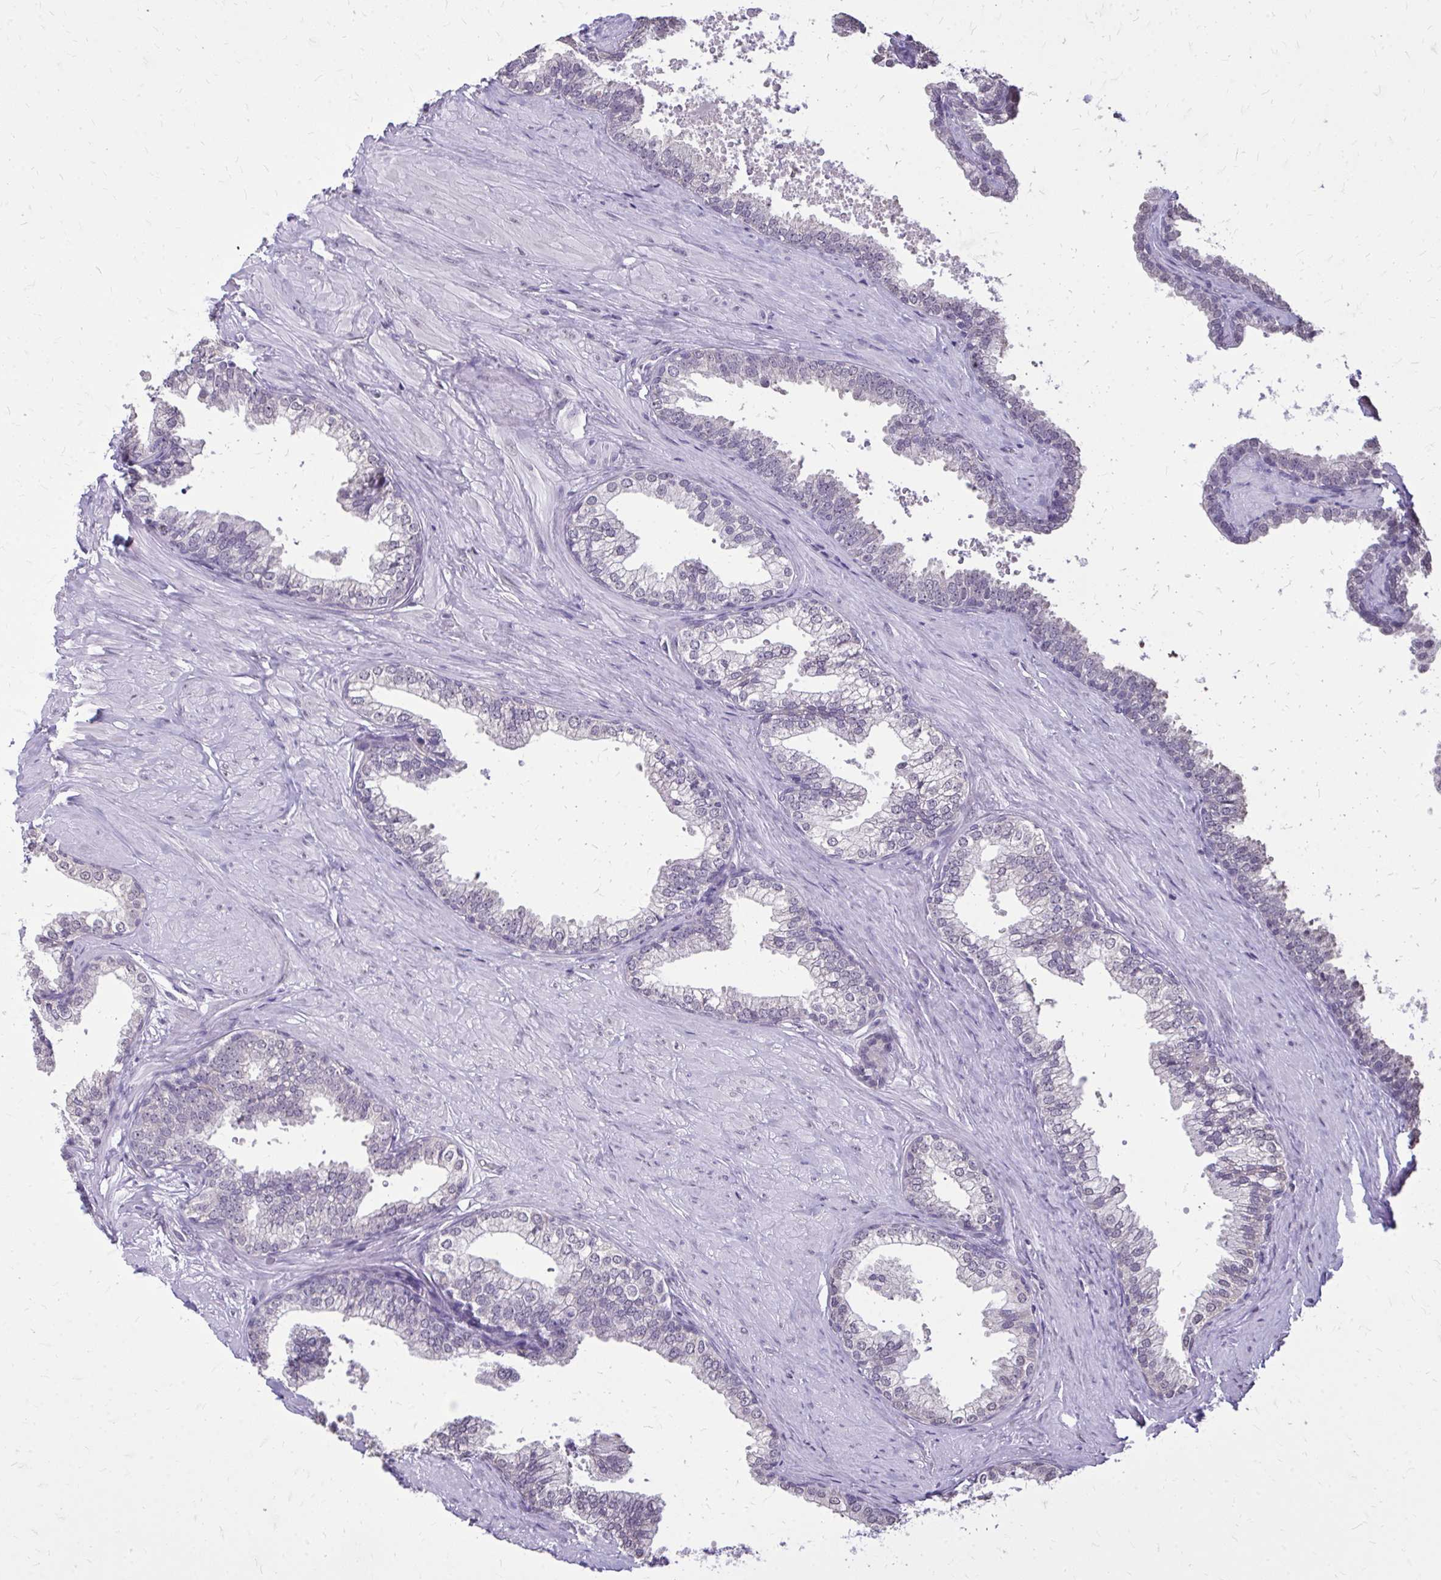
{"staining": {"intensity": "negative", "quantity": "none", "location": "none"}, "tissue": "prostate", "cell_type": "Glandular cells", "image_type": "normal", "snomed": [{"axis": "morphology", "description": "Normal tissue, NOS"}, {"axis": "topography", "description": "Prostate"}, {"axis": "topography", "description": "Peripheral nerve tissue"}], "caption": "Glandular cells show no significant expression in unremarkable prostate. The staining is performed using DAB (3,3'-diaminobenzidine) brown chromogen with nuclei counter-stained in using hematoxylin.", "gene": "AKAP5", "patient": {"sex": "male", "age": 55}}